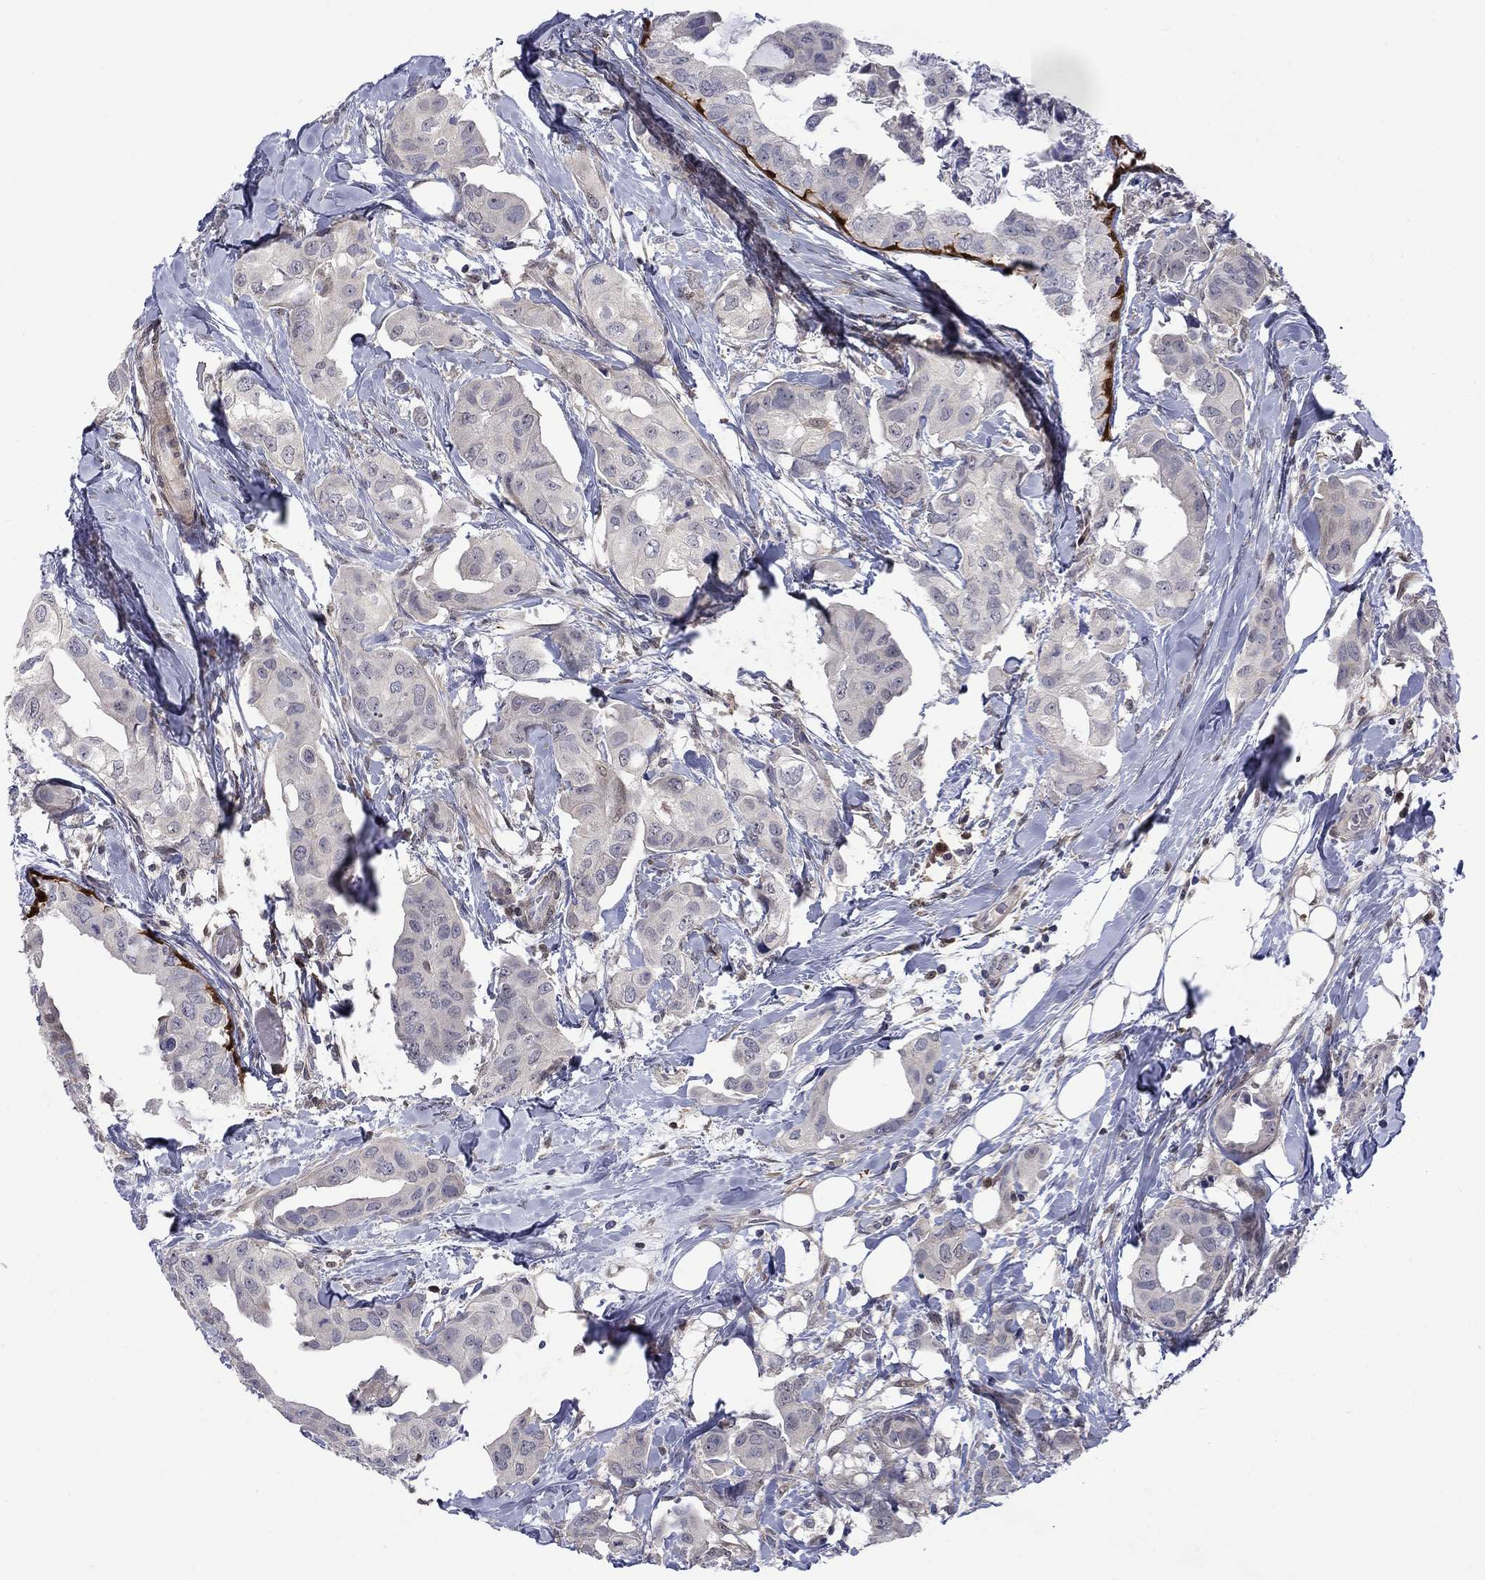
{"staining": {"intensity": "negative", "quantity": "none", "location": "none"}, "tissue": "breast cancer", "cell_type": "Tumor cells", "image_type": "cancer", "snomed": [{"axis": "morphology", "description": "Normal tissue, NOS"}, {"axis": "morphology", "description": "Duct carcinoma"}, {"axis": "topography", "description": "Breast"}], "caption": "The photomicrograph reveals no significant staining in tumor cells of breast infiltrating ductal carcinoma.", "gene": "CBR1", "patient": {"sex": "female", "age": 40}}